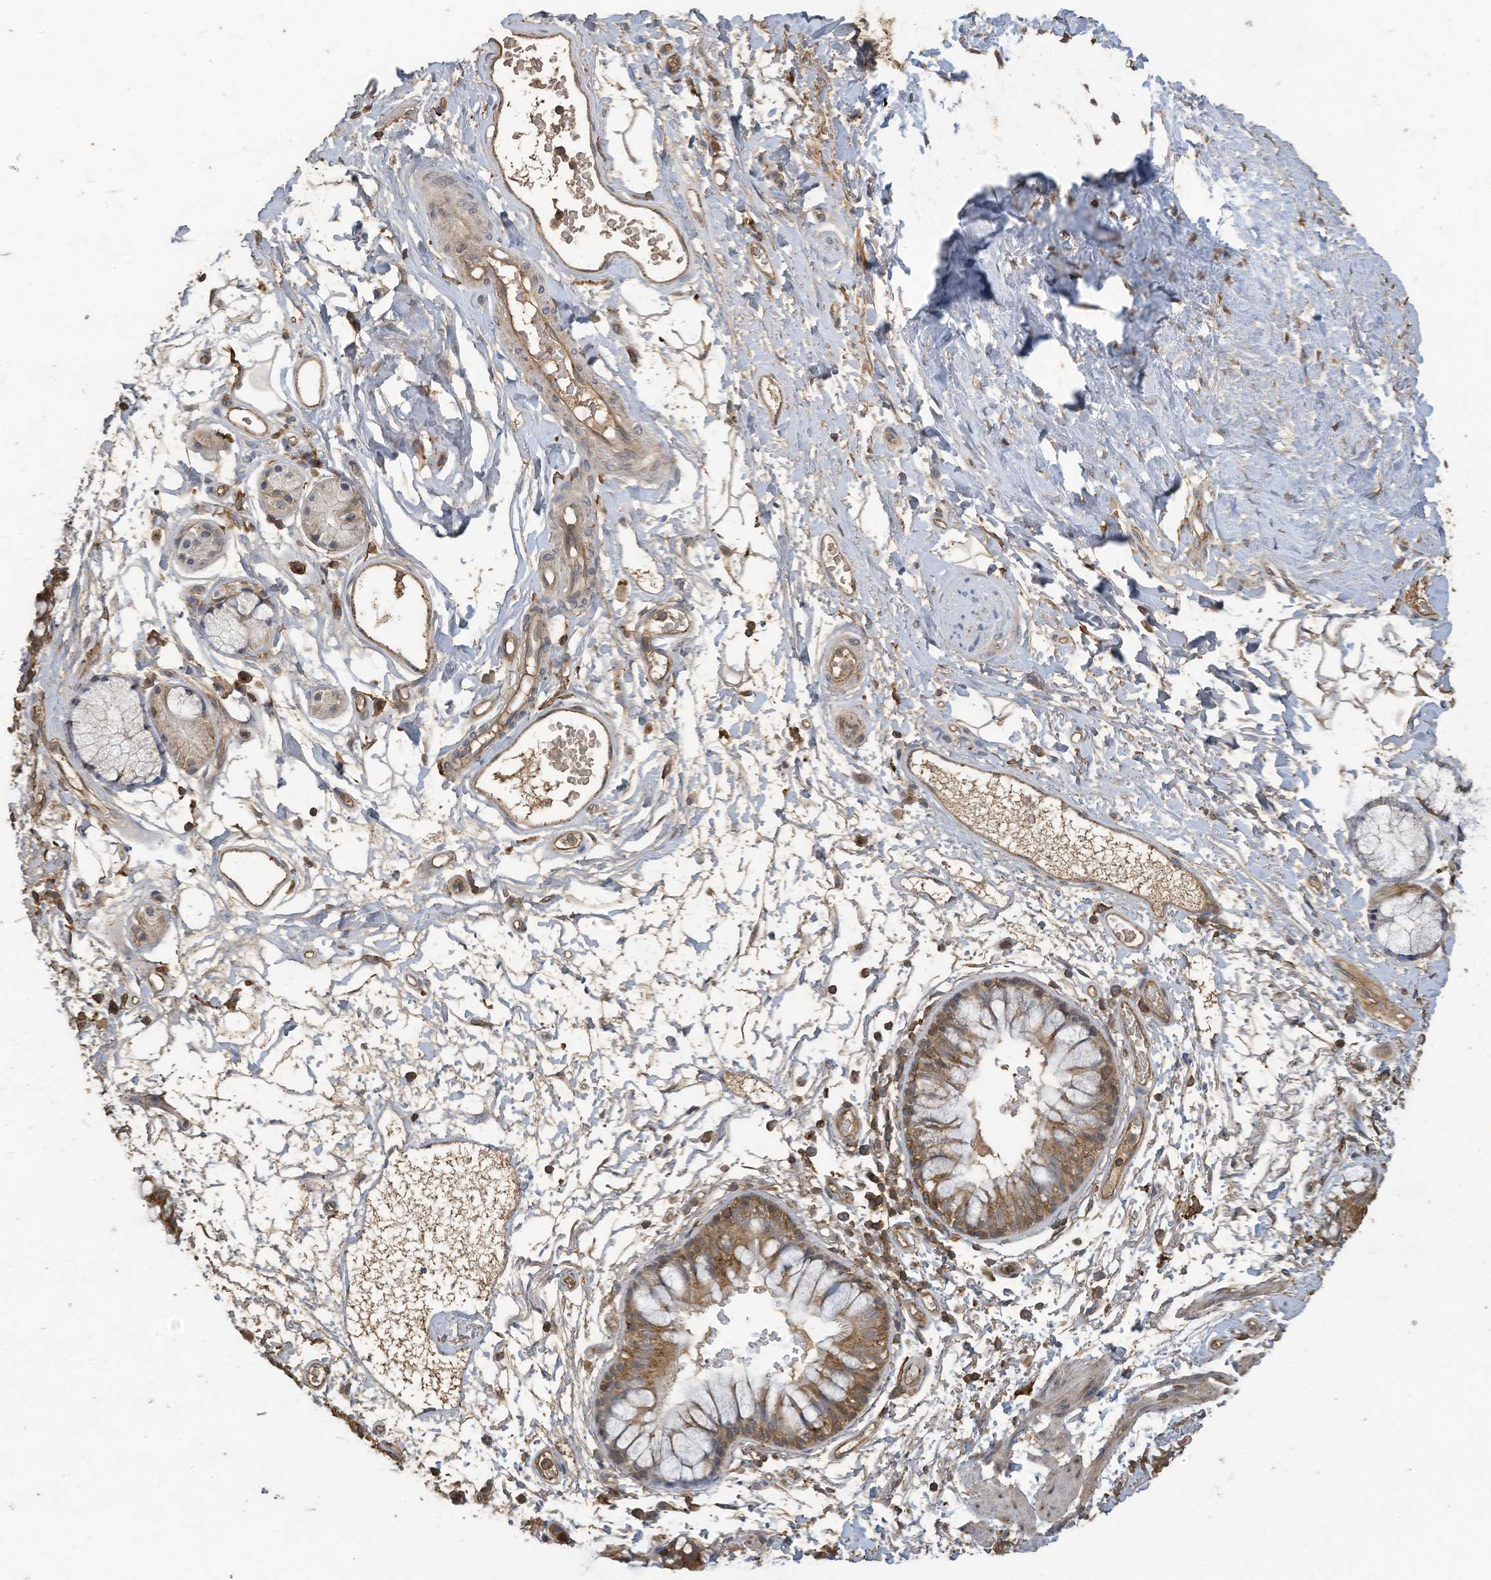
{"staining": {"intensity": "moderate", "quantity": ">75%", "location": "cytoplasmic/membranous"}, "tissue": "bronchus", "cell_type": "Respiratory epithelial cells", "image_type": "normal", "snomed": [{"axis": "morphology", "description": "Normal tissue, NOS"}, {"axis": "topography", "description": "Cartilage tissue"}, {"axis": "topography", "description": "Bronchus"}], "caption": "Immunohistochemistry of unremarkable human bronchus displays medium levels of moderate cytoplasmic/membranous expression in about >75% of respiratory epithelial cells.", "gene": "COX10", "patient": {"sex": "female", "age": 73}}